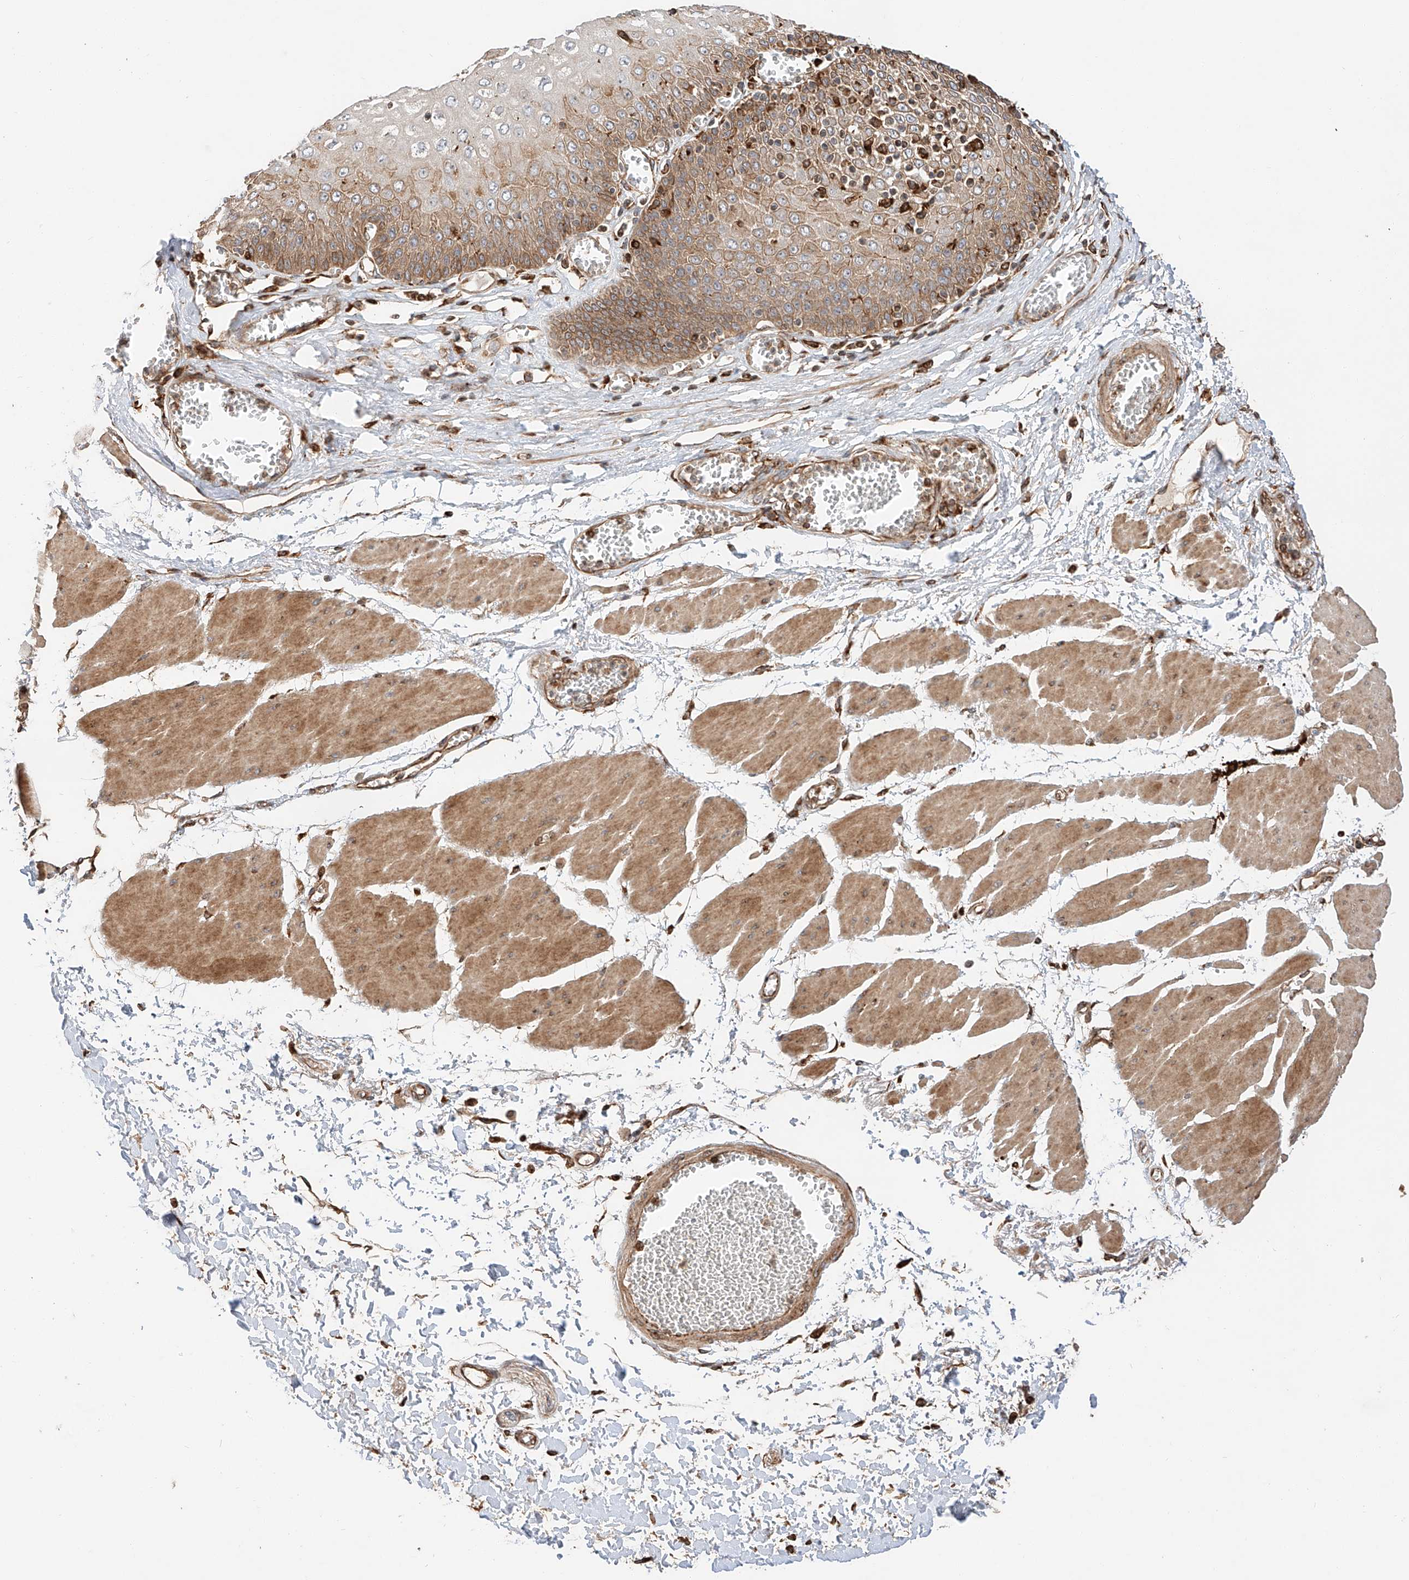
{"staining": {"intensity": "moderate", "quantity": ">75%", "location": "cytoplasmic/membranous"}, "tissue": "esophagus", "cell_type": "Squamous epithelial cells", "image_type": "normal", "snomed": [{"axis": "morphology", "description": "Normal tissue, NOS"}, {"axis": "topography", "description": "Esophagus"}], "caption": "This micrograph demonstrates IHC staining of benign human esophagus, with medium moderate cytoplasmic/membranous expression in about >75% of squamous epithelial cells.", "gene": "ZNF84", "patient": {"sex": "male", "age": 60}}